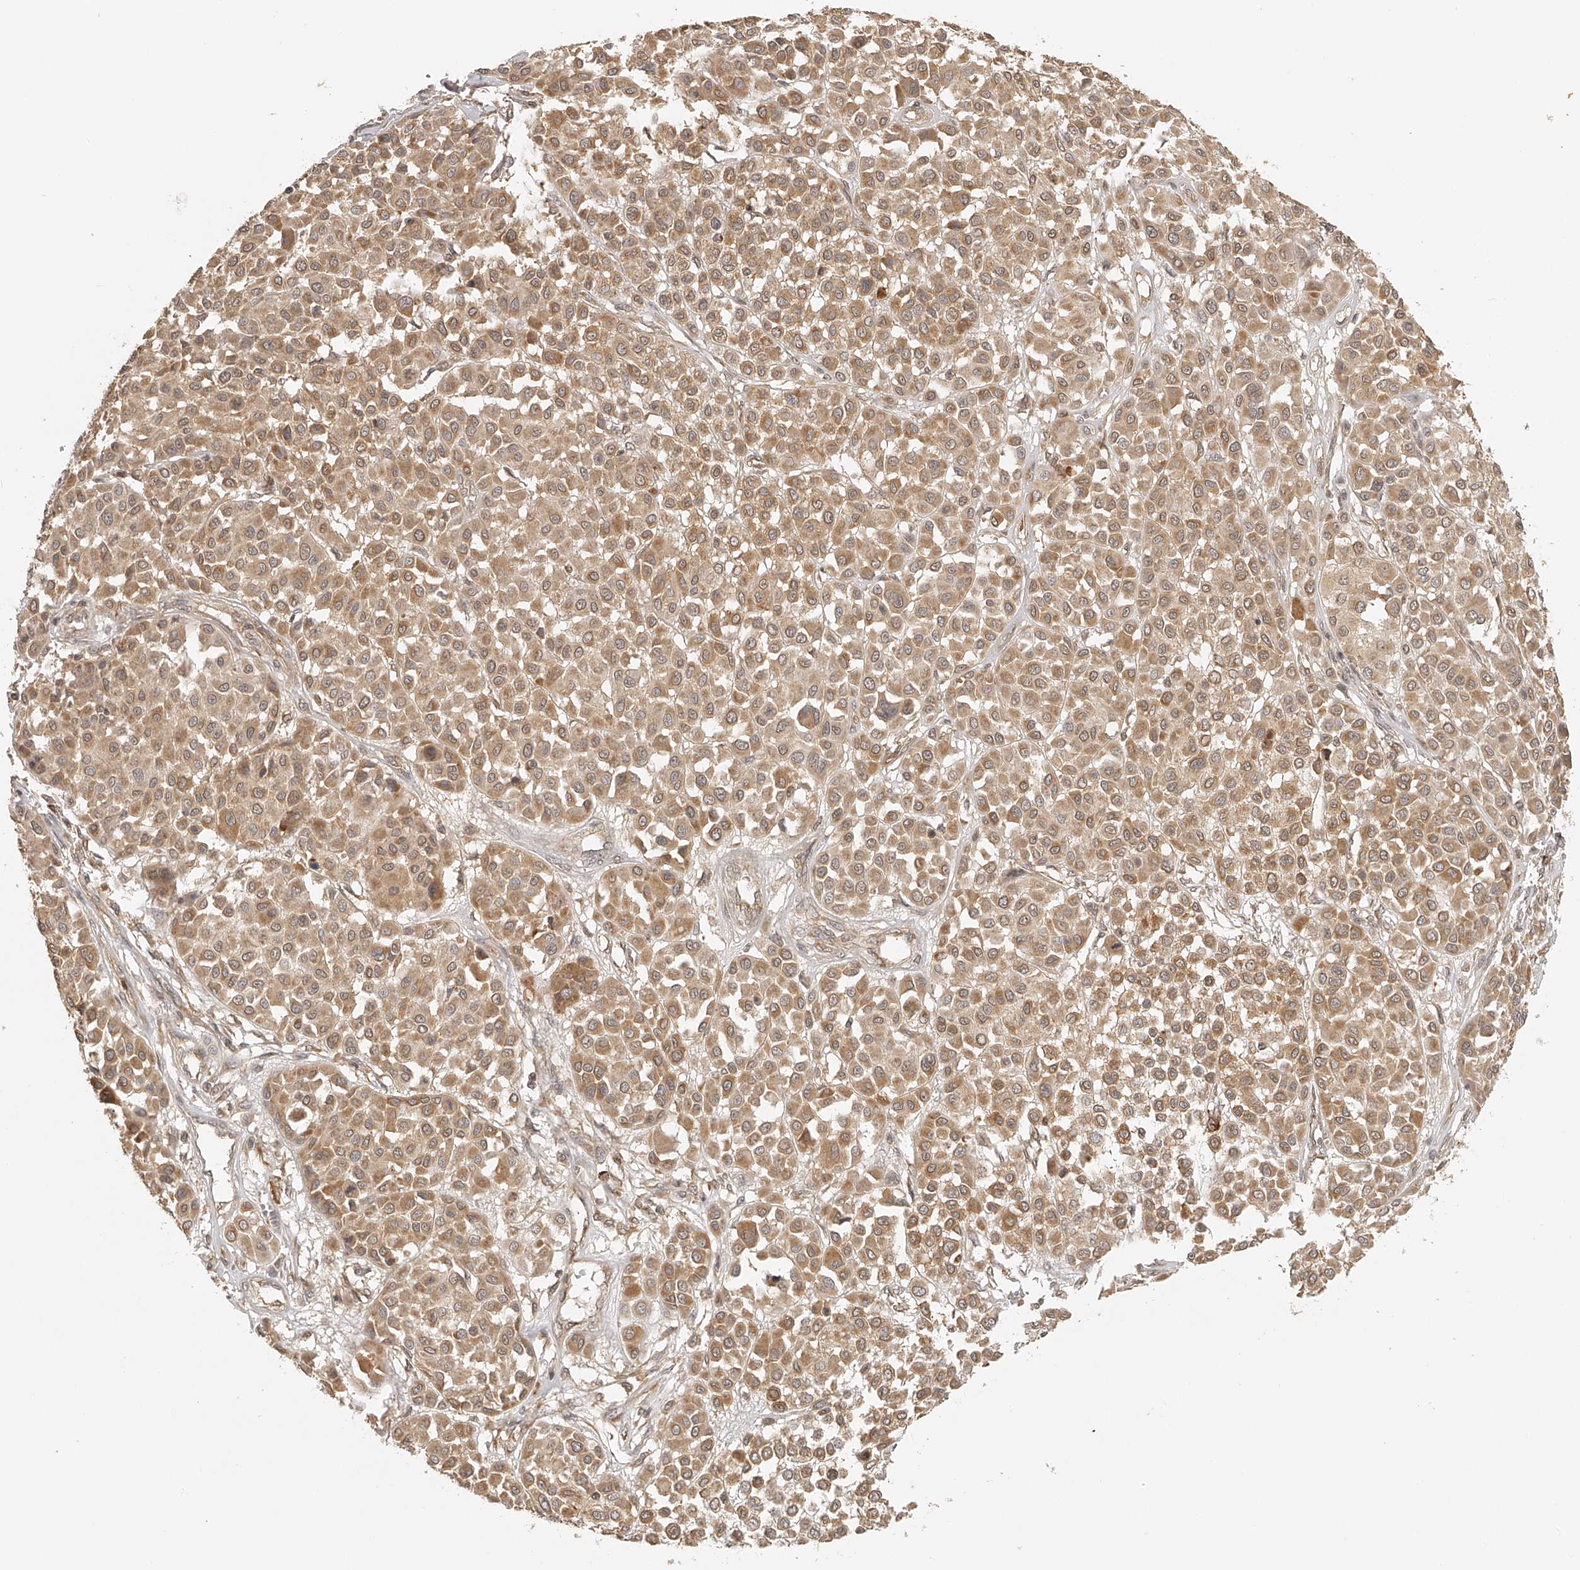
{"staining": {"intensity": "moderate", "quantity": "25%-75%", "location": "cytoplasmic/membranous"}, "tissue": "melanoma", "cell_type": "Tumor cells", "image_type": "cancer", "snomed": [{"axis": "morphology", "description": "Malignant melanoma, Metastatic site"}, {"axis": "topography", "description": "Soft tissue"}], "caption": "Immunohistochemical staining of human melanoma reveals medium levels of moderate cytoplasmic/membranous protein staining in approximately 25%-75% of tumor cells.", "gene": "BCL2L11", "patient": {"sex": "male", "age": 41}}